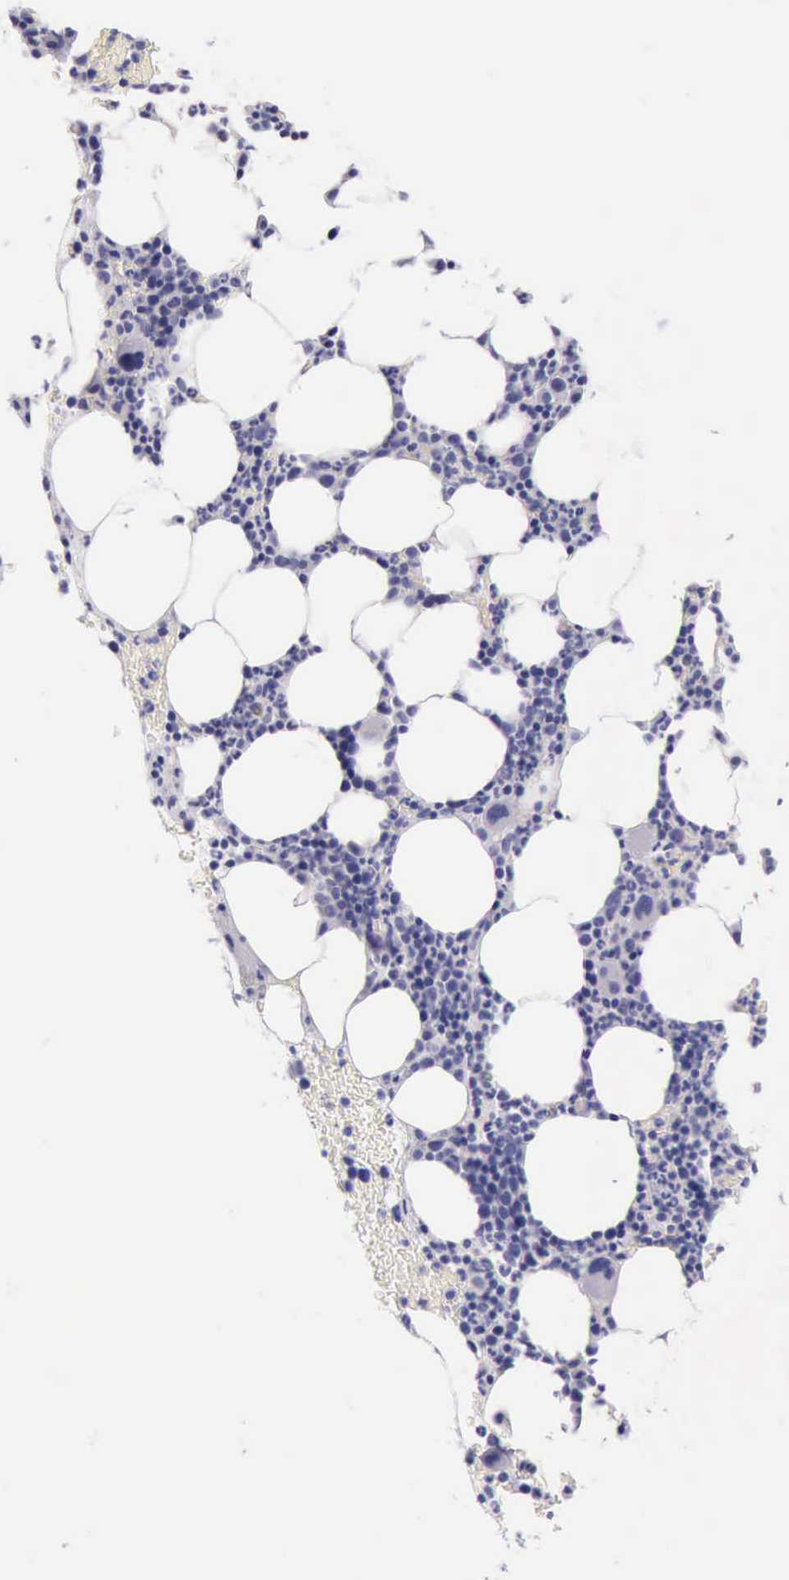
{"staining": {"intensity": "negative", "quantity": "none", "location": "none"}, "tissue": "bone marrow", "cell_type": "Hematopoietic cells", "image_type": "normal", "snomed": [{"axis": "morphology", "description": "Normal tissue, NOS"}, {"axis": "topography", "description": "Bone marrow"}], "caption": "There is no significant expression in hematopoietic cells of bone marrow. (DAB immunohistochemistry with hematoxylin counter stain).", "gene": "LRFN5", "patient": {"sex": "female", "age": 53}}